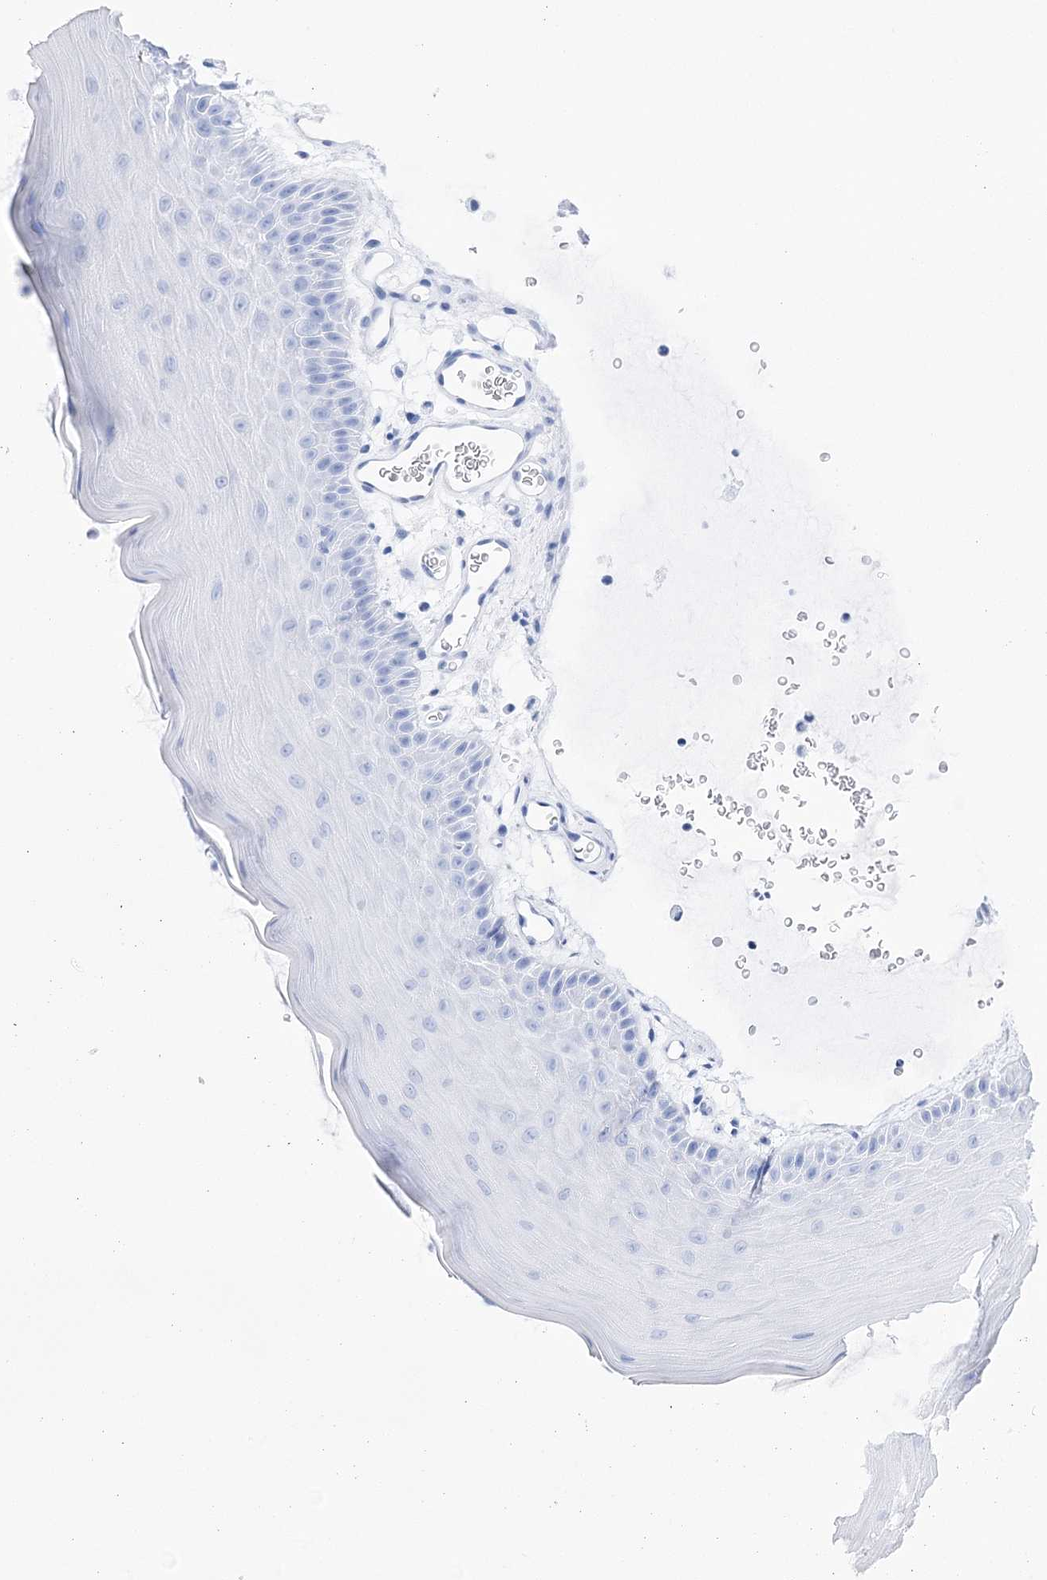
{"staining": {"intensity": "negative", "quantity": "none", "location": "none"}, "tissue": "oral mucosa", "cell_type": "Squamous epithelial cells", "image_type": "normal", "snomed": [{"axis": "morphology", "description": "Normal tissue, NOS"}, {"axis": "topography", "description": "Oral tissue"}], "caption": "This is a histopathology image of immunohistochemistry (IHC) staining of benign oral mucosa, which shows no positivity in squamous epithelial cells. (DAB (3,3'-diaminobenzidine) immunohistochemistry (IHC) with hematoxylin counter stain).", "gene": "WASHC3", "patient": {"sex": "male", "age": 13}}